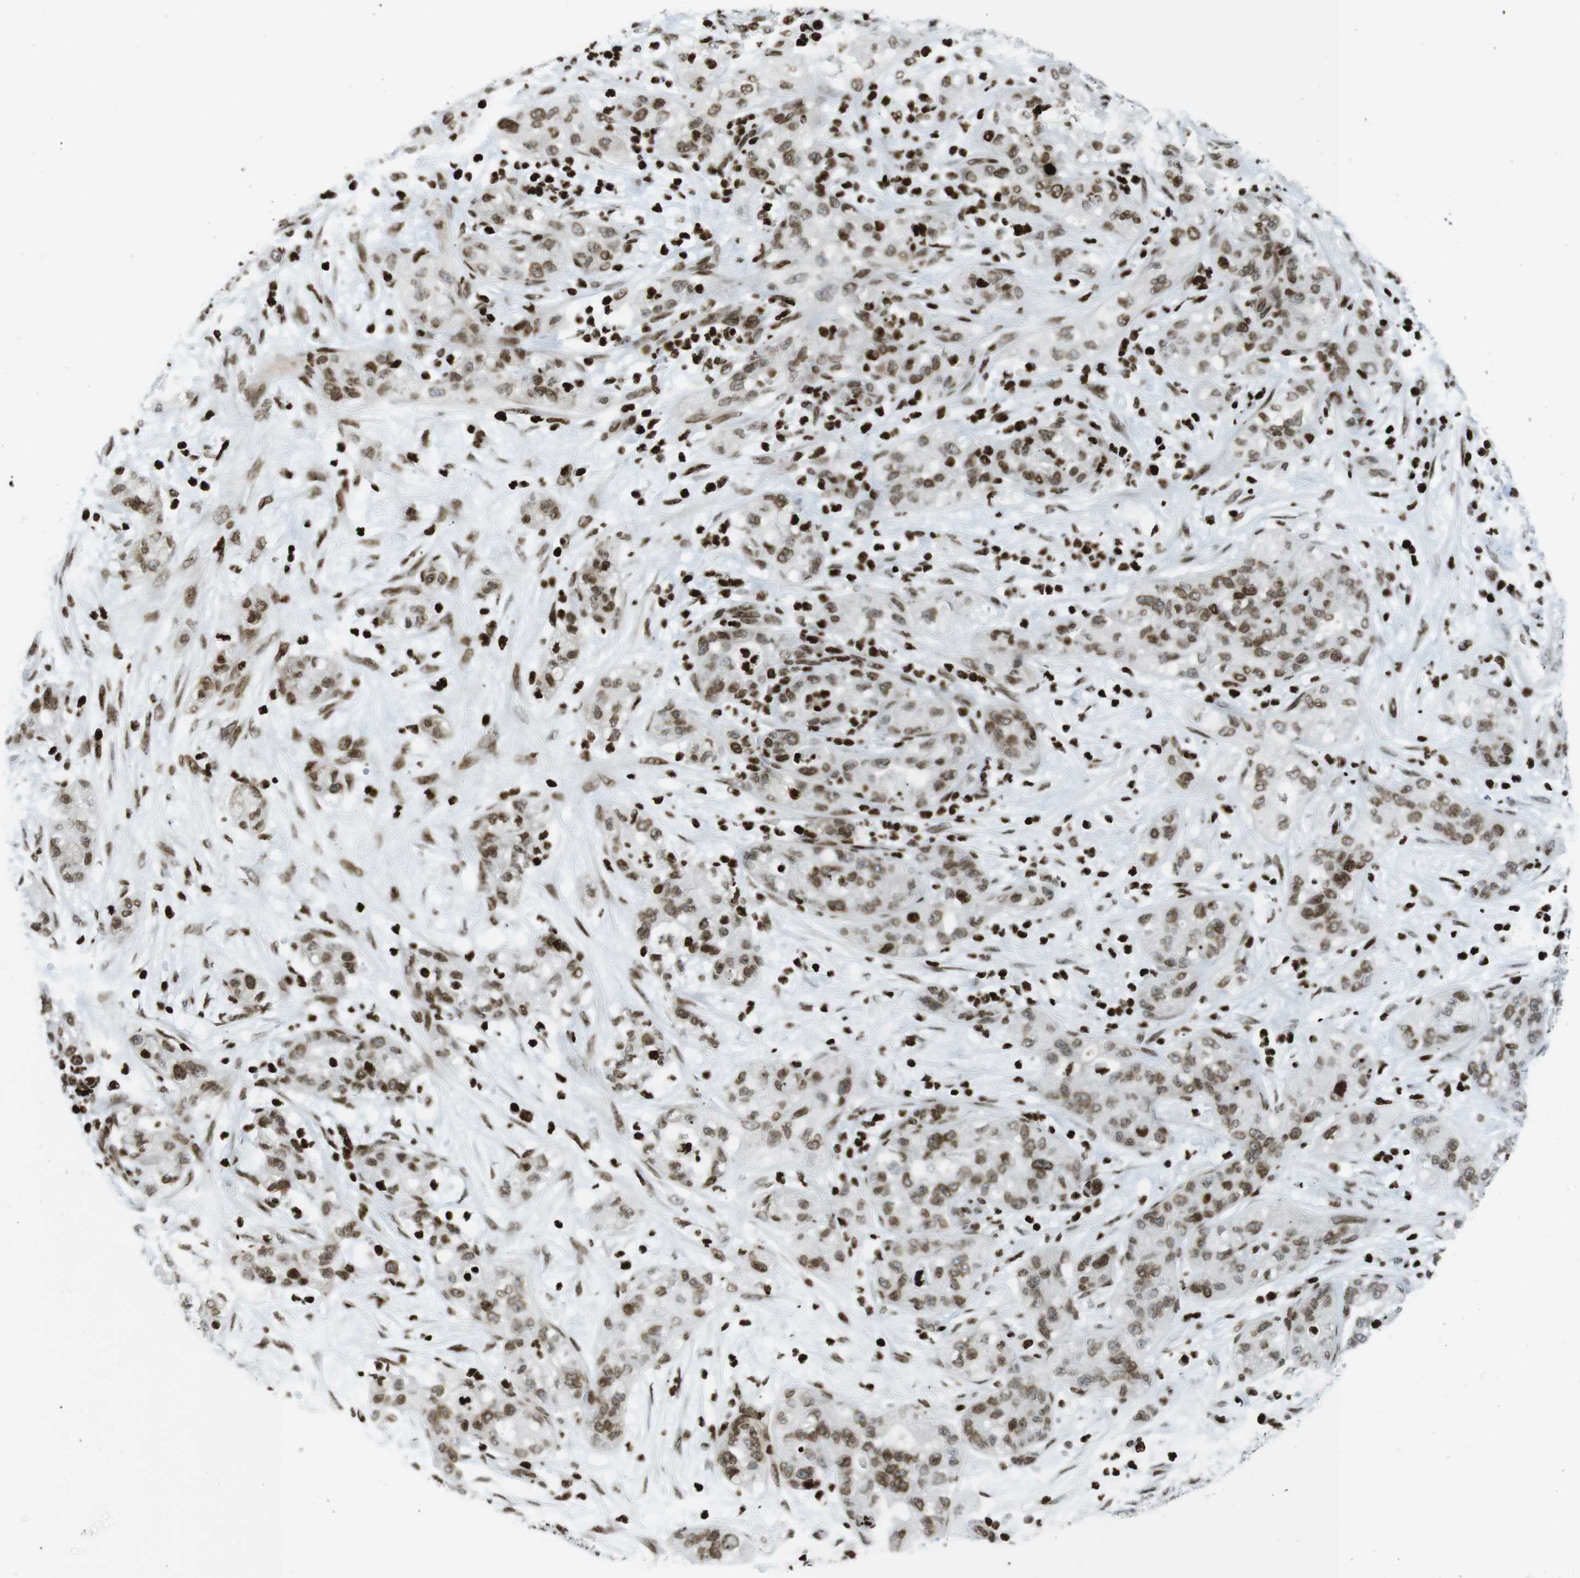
{"staining": {"intensity": "moderate", "quantity": ">75%", "location": "nuclear"}, "tissue": "pancreatic cancer", "cell_type": "Tumor cells", "image_type": "cancer", "snomed": [{"axis": "morphology", "description": "Adenocarcinoma, NOS"}, {"axis": "topography", "description": "Pancreas"}], "caption": "The photomicrograph exhibits immunohistochemical staining of adenocarcinoma (pancreatic). There is moderate nuclear staining is appreciated in about >75% of tumor cells. Nuclei are stained in blue.", "gene": "H2AC8", "patient": {"sex": "female", "age": 78}}